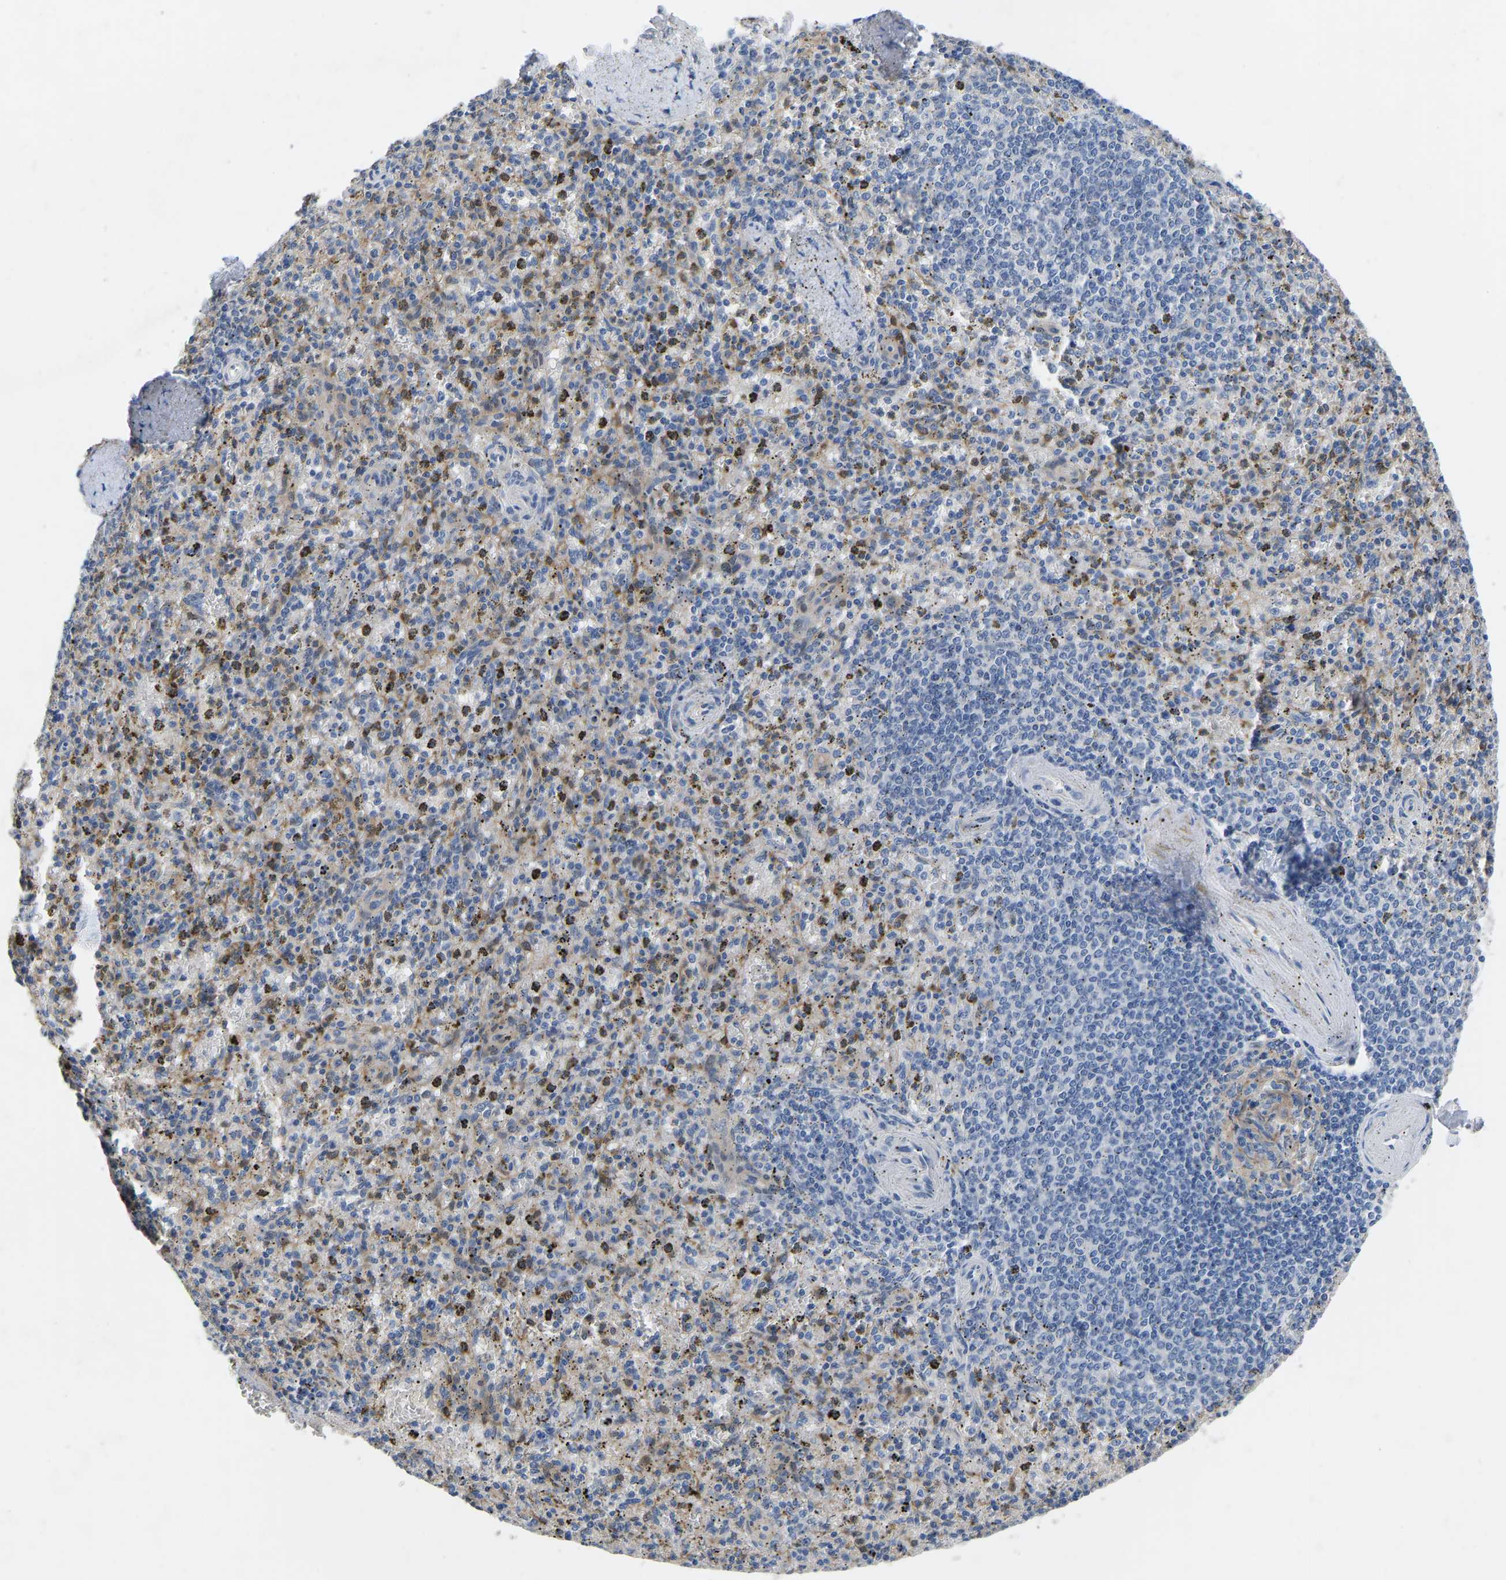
{"staining": {"intensity": "moderate", "quantity": "25%-75%", "location": "cytoplasmic/membranous"}, "tissue": "spleen", "cell_type": "Cells in red pulp", "image_type": "normal", "snomed": [{"axis": "morphology", "description": "Normal tissue, NOS"}, {"axis": "topography", "description": "Spleen"}], "caption": "Protein expression analysis of unremarkable spleen shows moderate cytoplasmic/membranous staining in about 25%-75% of cells in red pulp. (brown staining indicates protein expression, while blue staining denotes nuclei).", "gene": "RBP1", "patient": {"sex": "male", "age": 72}}